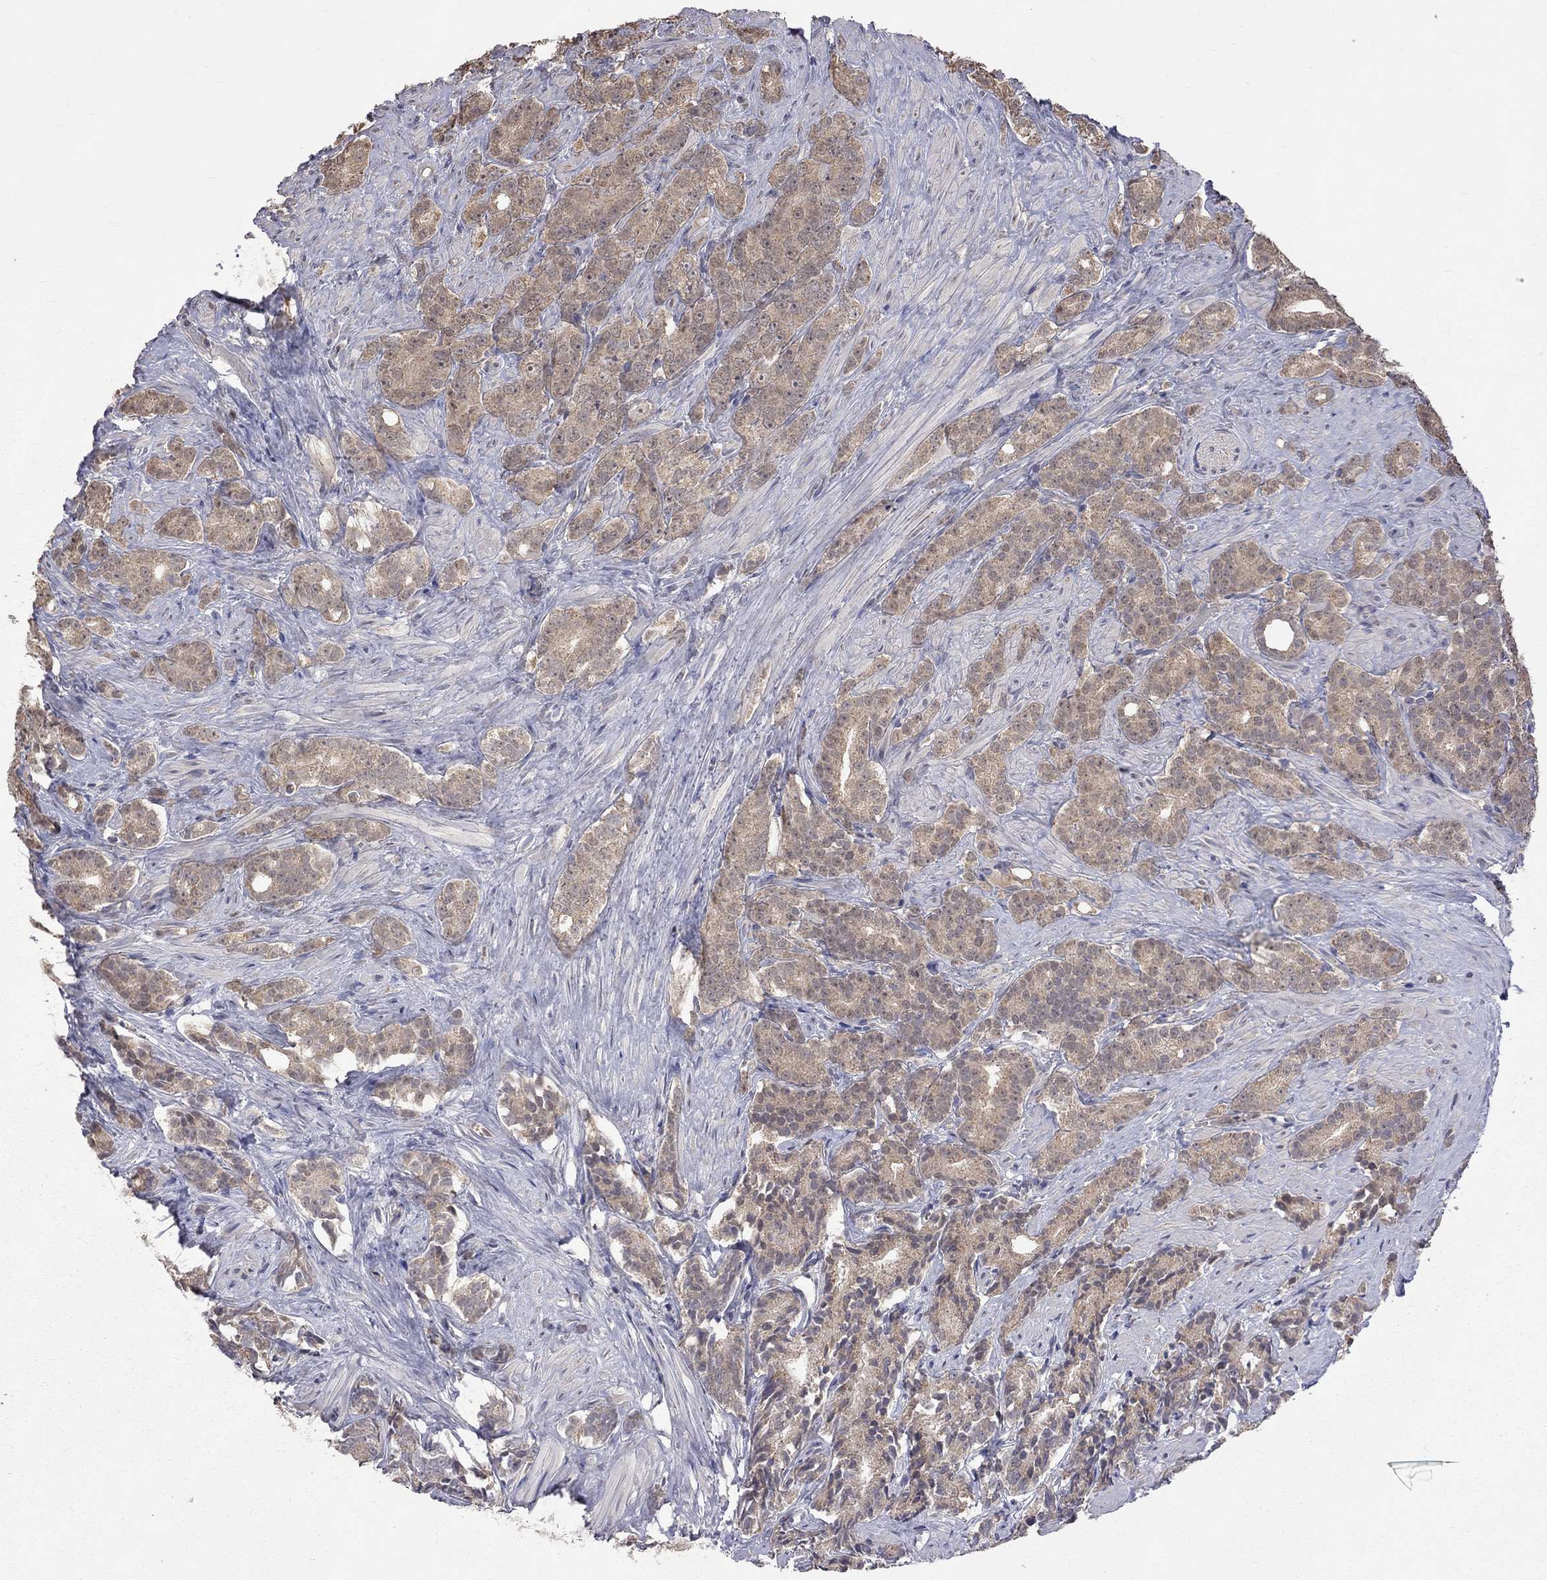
{"staining": {"intensity": "weak", "quantity": ">75%", "location": "cytoplasmic/membranous"}, "tissue": "prostate cancer", "cell_type": "Tumor cells", "image_type": "cancer", "snomed": [{"axis": "morphology", "description": "Adenocarcinoma, High grade"}, {"axis": "topography", "description": "Prostate"}], "caption": "High-magnification brightfield microscopy of prostate high-grade adenocarcinoma stained with DAB (3,3'-diaminobenzidine) (brown) and counterstained with hematoxylin (blue). tumor cells exhibit weak cytoplasmic/membranous expression is appreciated in about>75% of cells. (DAB = brown stain, brightfield microscopy at high magnification).", "gene": "HTR6", "patient": {"sex": "male", "age": 90}}